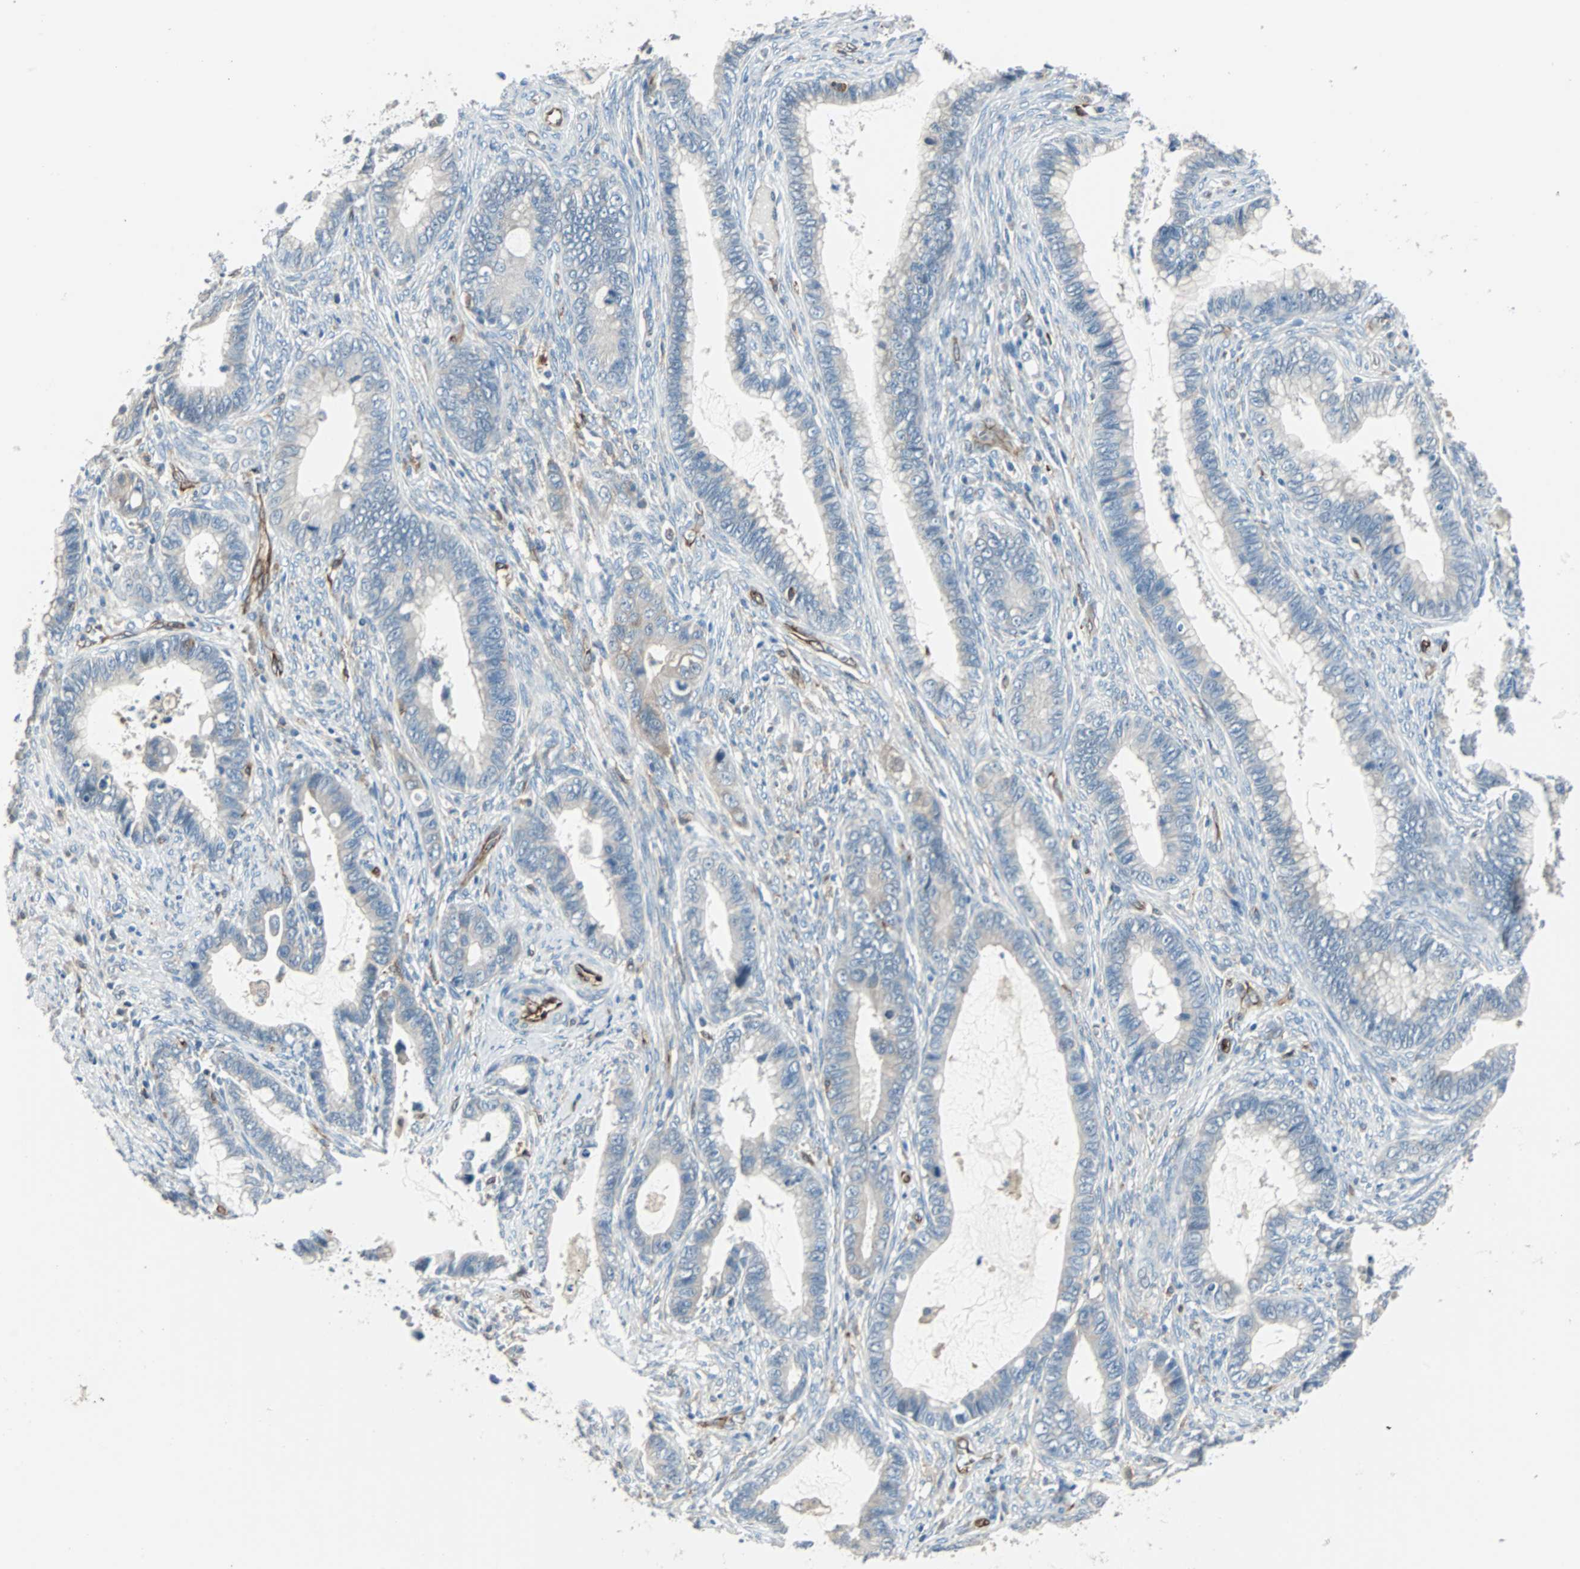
{"staining": {"intensity": "weak", "quantity": "25%-75%", "location": "cytoplasmic/membranous"}, "tissue": "cervical cancer", "cell_type": "Tumor cells", "image_type": "cancer", "snomed": [{"axis": "morphology", "description": "Adenocarcinoma, NOS"}, {"axis": "topography", "description": "Cervix"}], "caption": "Immunohistochemistry (IHC) photomicrograph of neoplastic tissue: human cervical cancer stained using immunohistochemistry shows low levels of weak protein expression localized specifically in the cytoplasmic/membranous of tumor cells, appearing as a cytoplasmic/membranous brown color.", "gene": "SWAP70", "patient": {"sex": "female", "age": 44}}